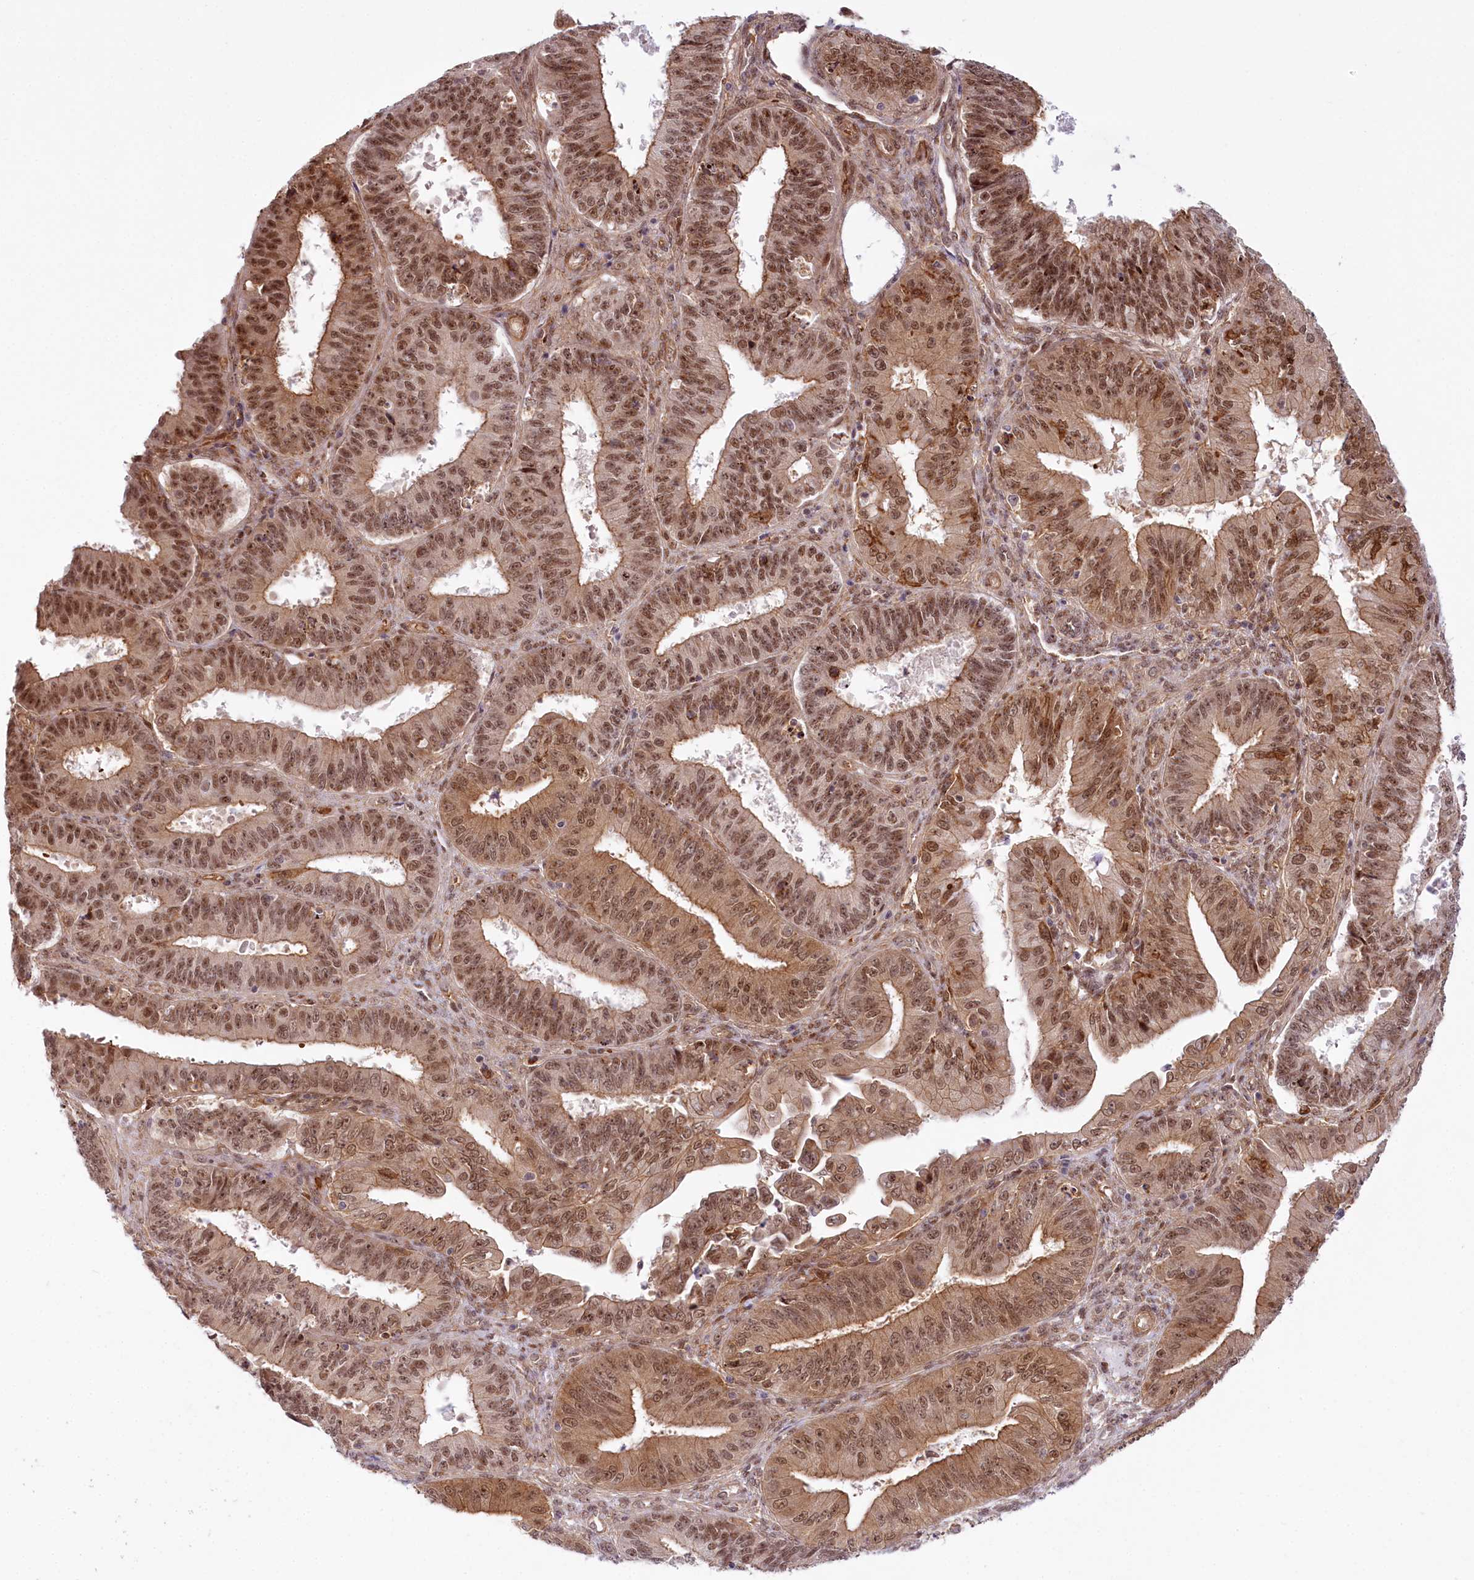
{"staining": {"intensity": "moderate", "quantity": ">75%", "location": "cytoplasmic/membranous,nuclear"}, "tissue": "ovarian cancer", "cell_type": "Tumor cells", "image_type": "cancer", "snomed": [{"axis": "morphology", "description": "Carcinoma, endometroid"}, {"axis": "topography", "description": "Appendix"}, {"axis": "topography", "description": "Ovary"}], "caption": "Ovarian cancer (endometroid carcinoma) tissue shows moderate cytoplasmic/membranous and nuclear staining in approximately >75% of tumor cells (DAB (3,3'-diaminobenzidine) IHC, brown staining for protein, blue staining for nuclei).", "gene": "TUBGCP2", "patient": {"sex": "female", "age": 42}}